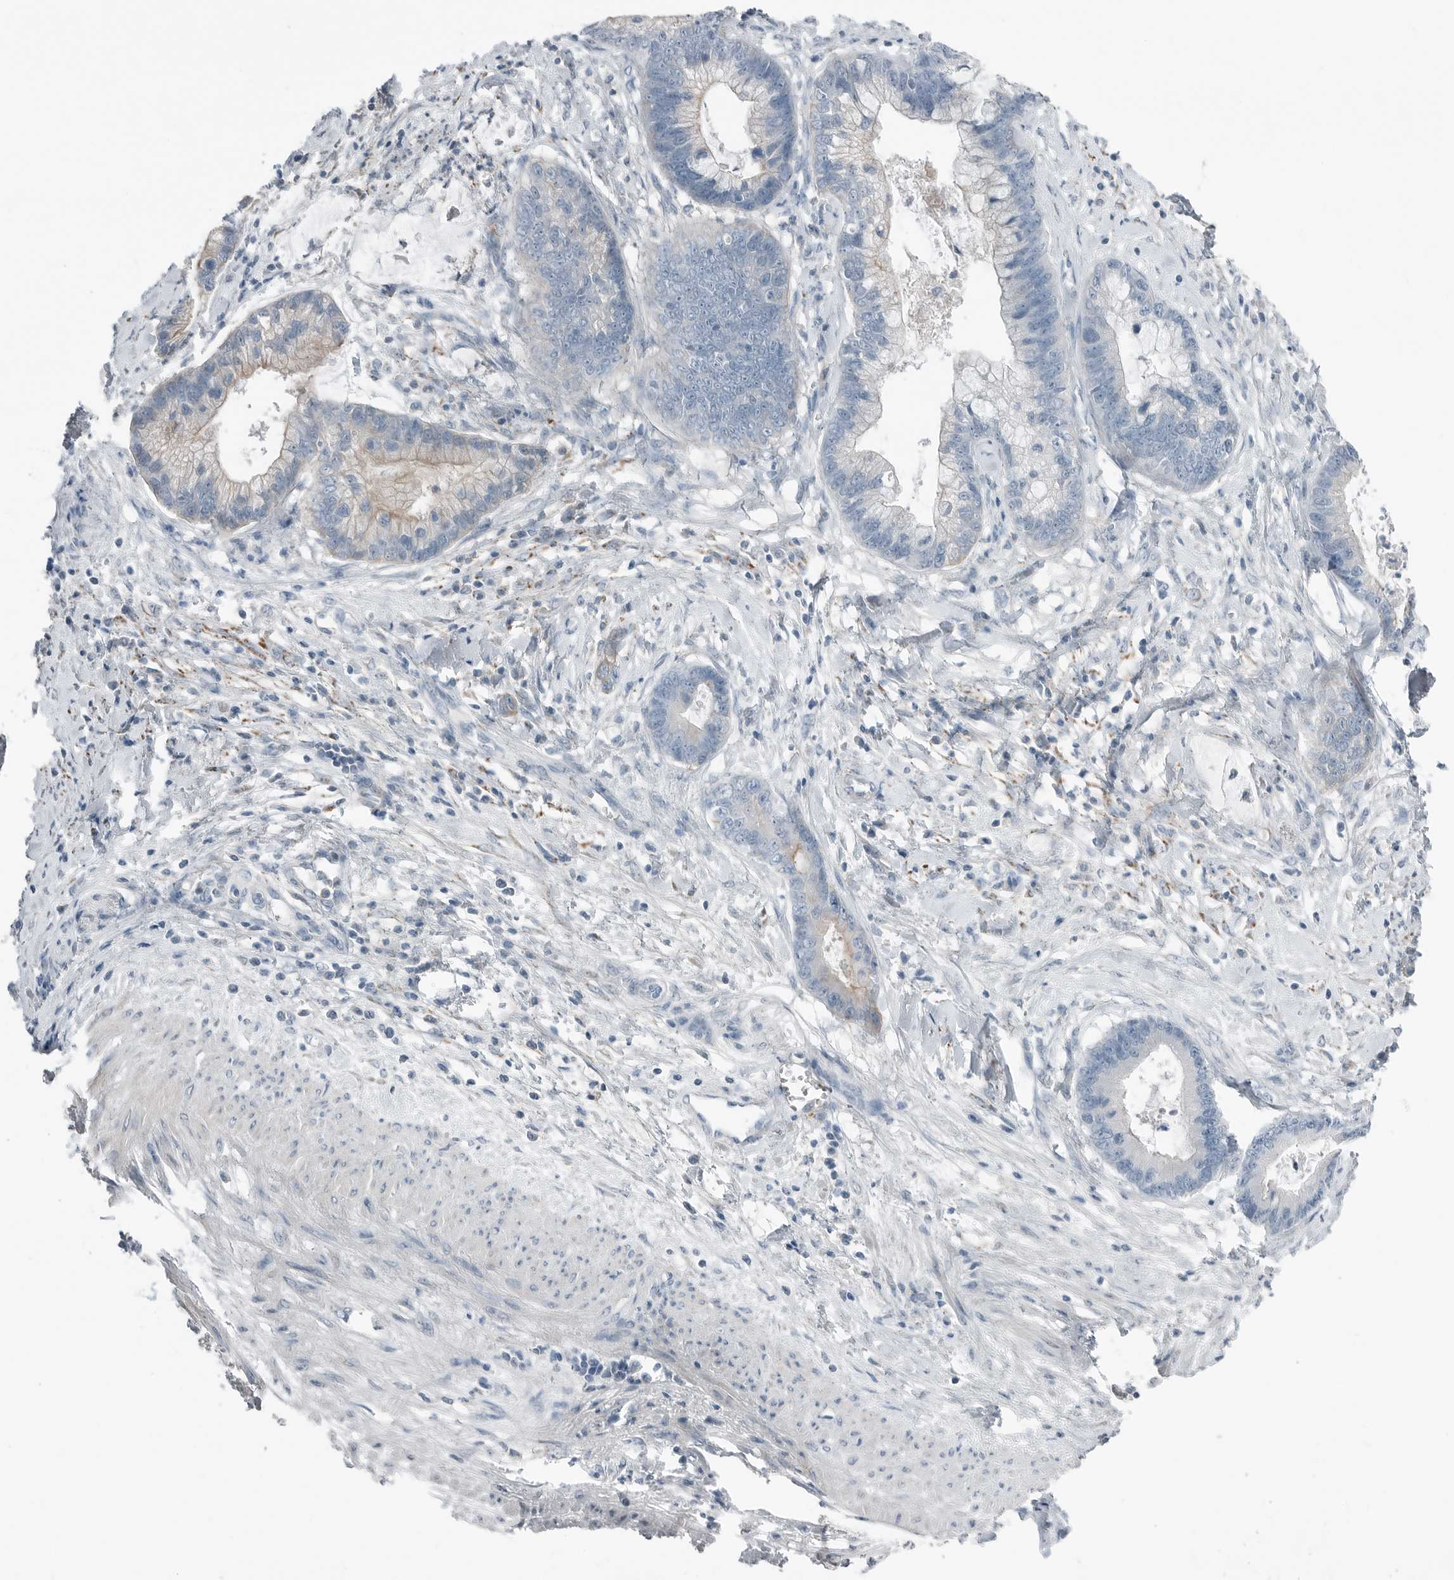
{"staining": {"intensity": "weak", "quantity": "<25%", "location": "cytoplasmic/membranous"}, "tissue": "cervical cancer", "cell_type": "Tumor cells", "image_type": "cancer", "snomed": [{"axis": "morphology", "description": "Adenocarcinoma, NOS"}, {"axis": "topography", "description": "Cervix"}], "caption": "DAB immunohistochemical staining of cervical adenocarcinoma reveals no significant staining in tumor cells. (Stains: DAB IHC with hematoxylin counter stain, Microscopy: brightfield microscopy at high magnification).", "gene": "SERPINB7", "patient": {"sex": "female", "age": 44}}